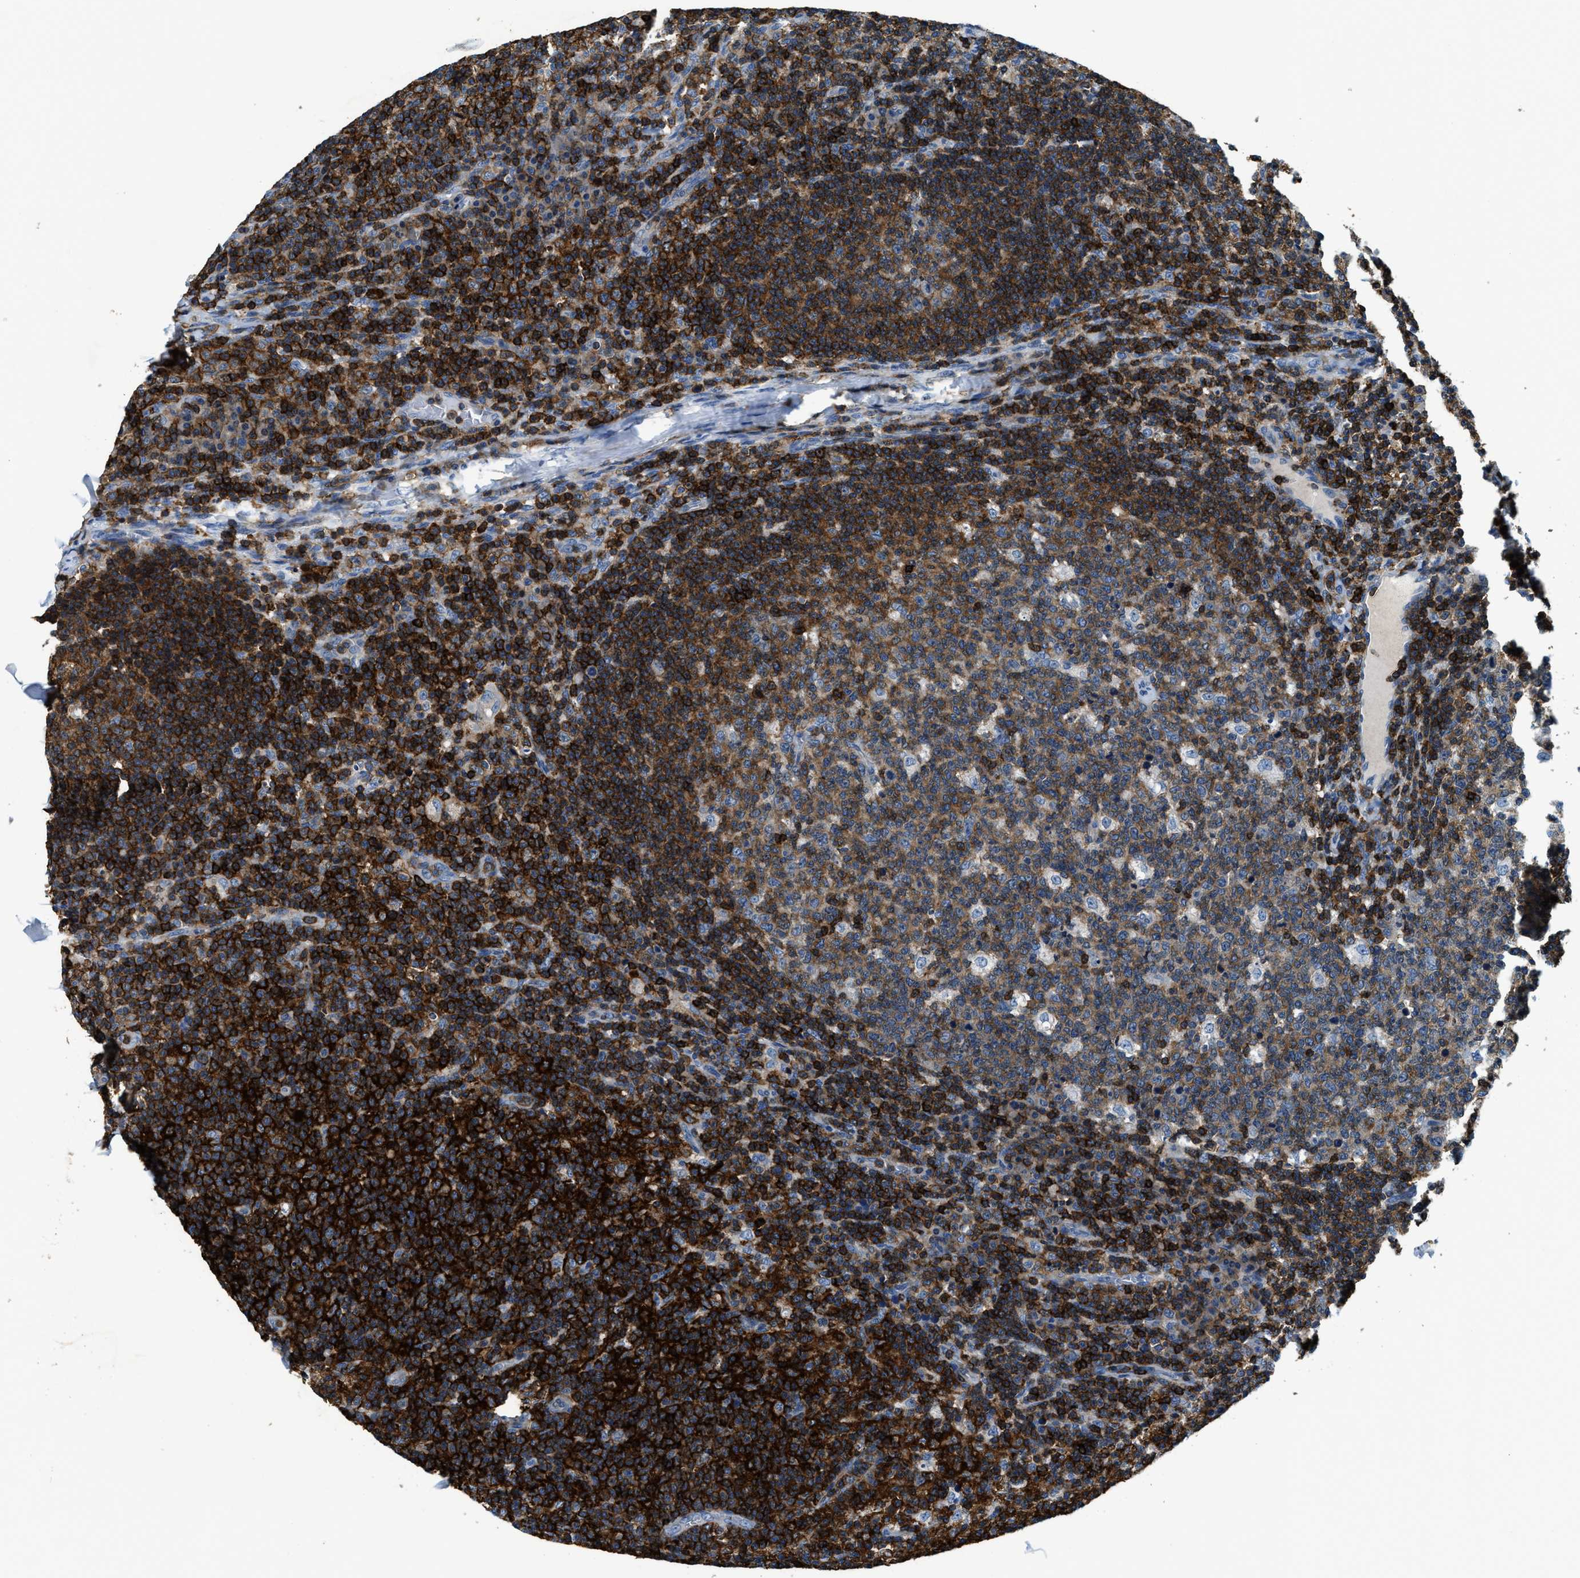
{"staining": {"intensity": "moderate", "quantity": "25%-75%", "location": "cytoplasmic/membranous"}, "tissue": "lymph node", "cell_type": "Germinal center cells", "image_type": "normal", "snomed": [{"axis": "morphology", "description": "Normal tissue, NOS"}, {"axis": "morphology", "description": "Inflammation, NOS"}, {"axis": "topography", "description": "Lymph node"}], "caption": "Lymph node stained with DAB immunohistochemistry displays medium levels of moderate cytoplasmic/membranous expression in about 25%-75% of germinal center cells. The protein is stained brown, and the nuclei are stained in blue (DAB (3,3'-diaminobenzidine) IHC with brightfield microscopy, high magnification).", "gene": "MYO1G", "patient": {"sex": "male", "age": 55}}